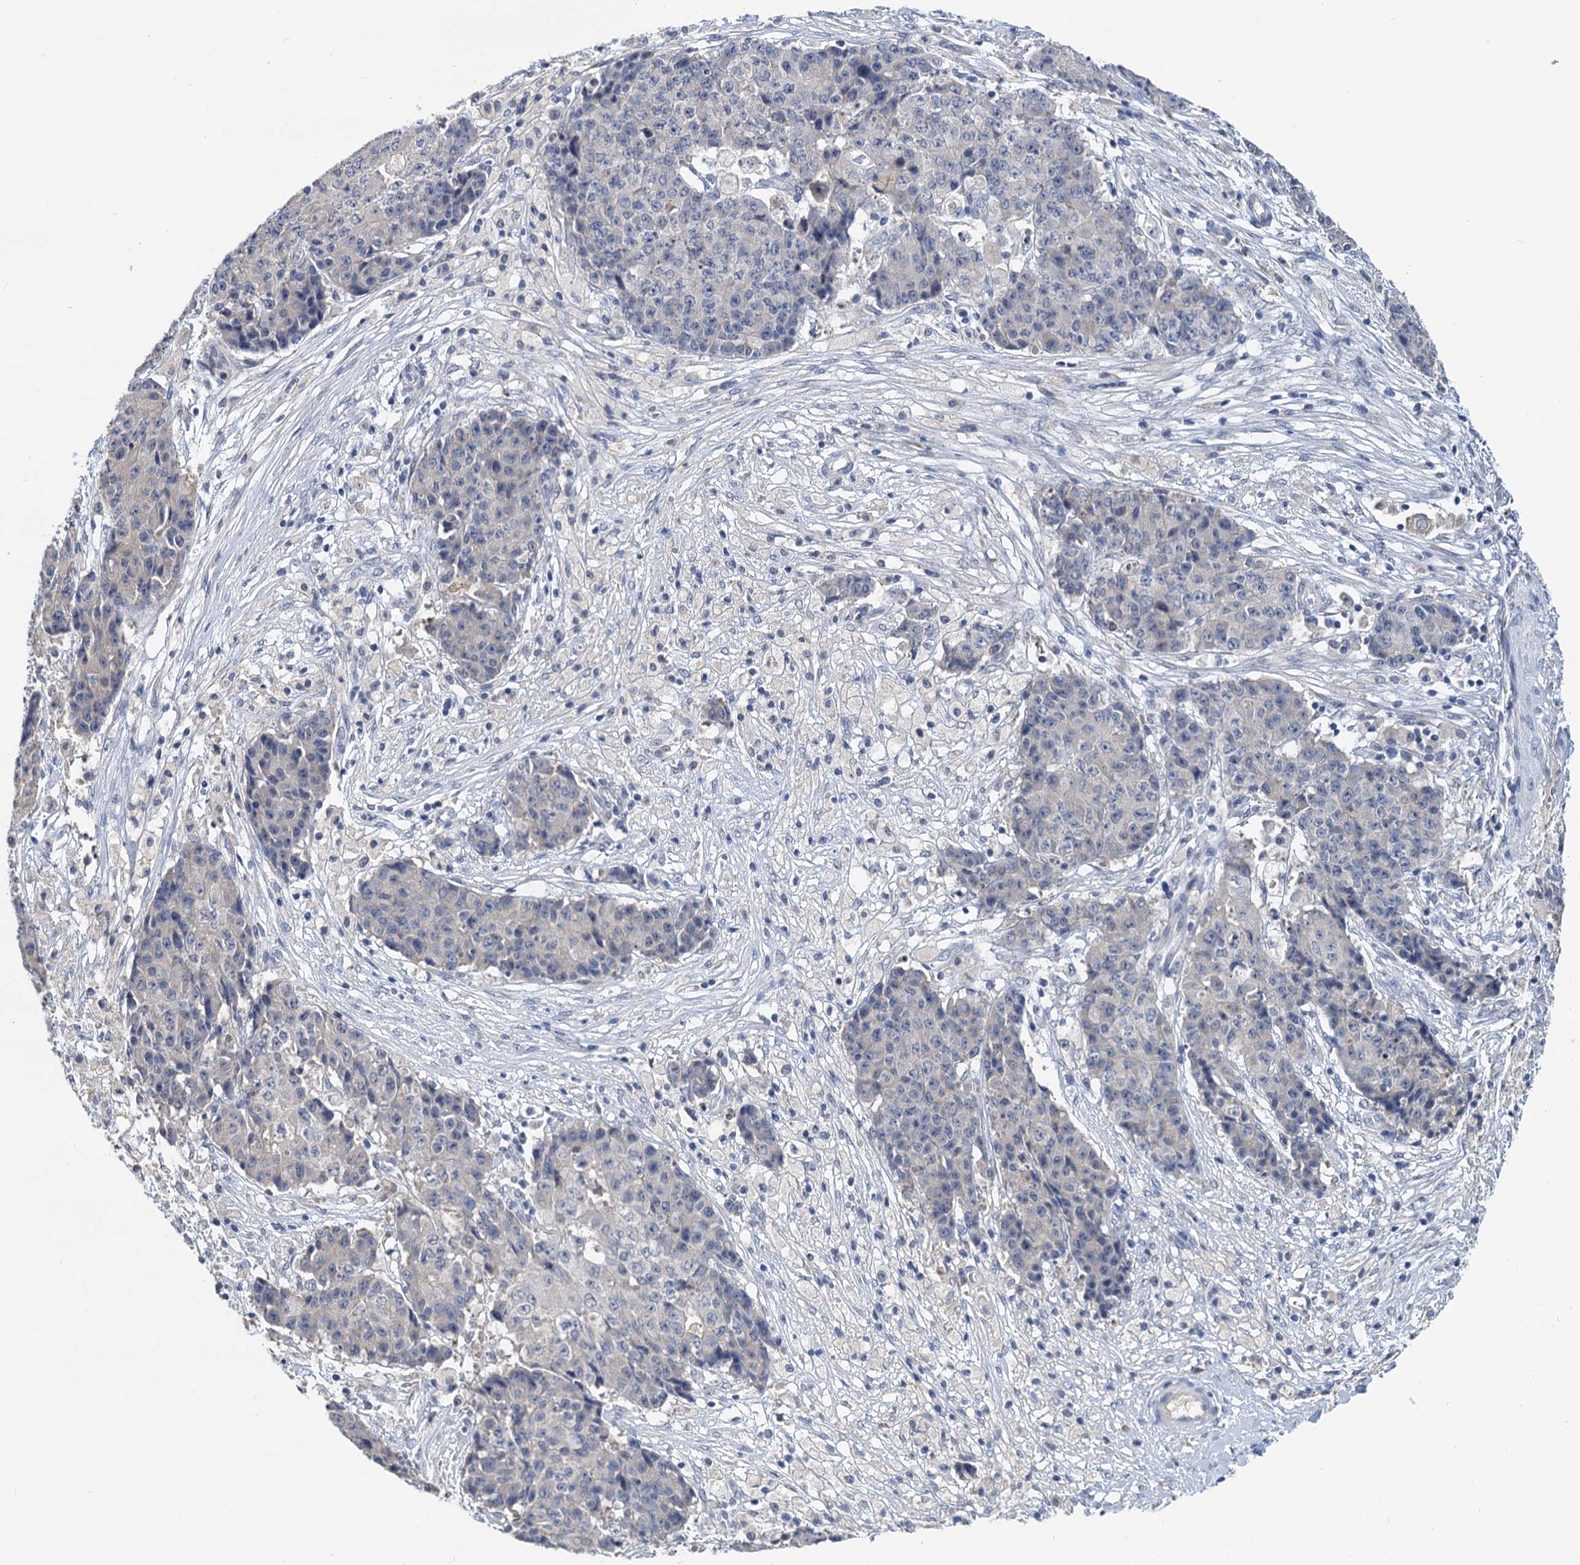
{"staining": {"intensity": "negative", "quantity": "none", "location": "none"}, "tissue": "ovarian cancer", "cell_type": "Tumor cells", "image_type": "cancer", "snomed": [{"axis": "morphology", "description": "Carcinoma, endometroid"}, {"axis": "topography", "description": "Ovary"}], "caption": "Immunohistochemistry of human ovarian endometroid carcinoma reveals no staining in tumor cells. (DAB (3,3'-diaminobenzidine) immunohistochemistry visualized using brightfield microscopy, high magnification).", "gene": "ANKRD42", "patient": {"sex": "female", "age": 42}}